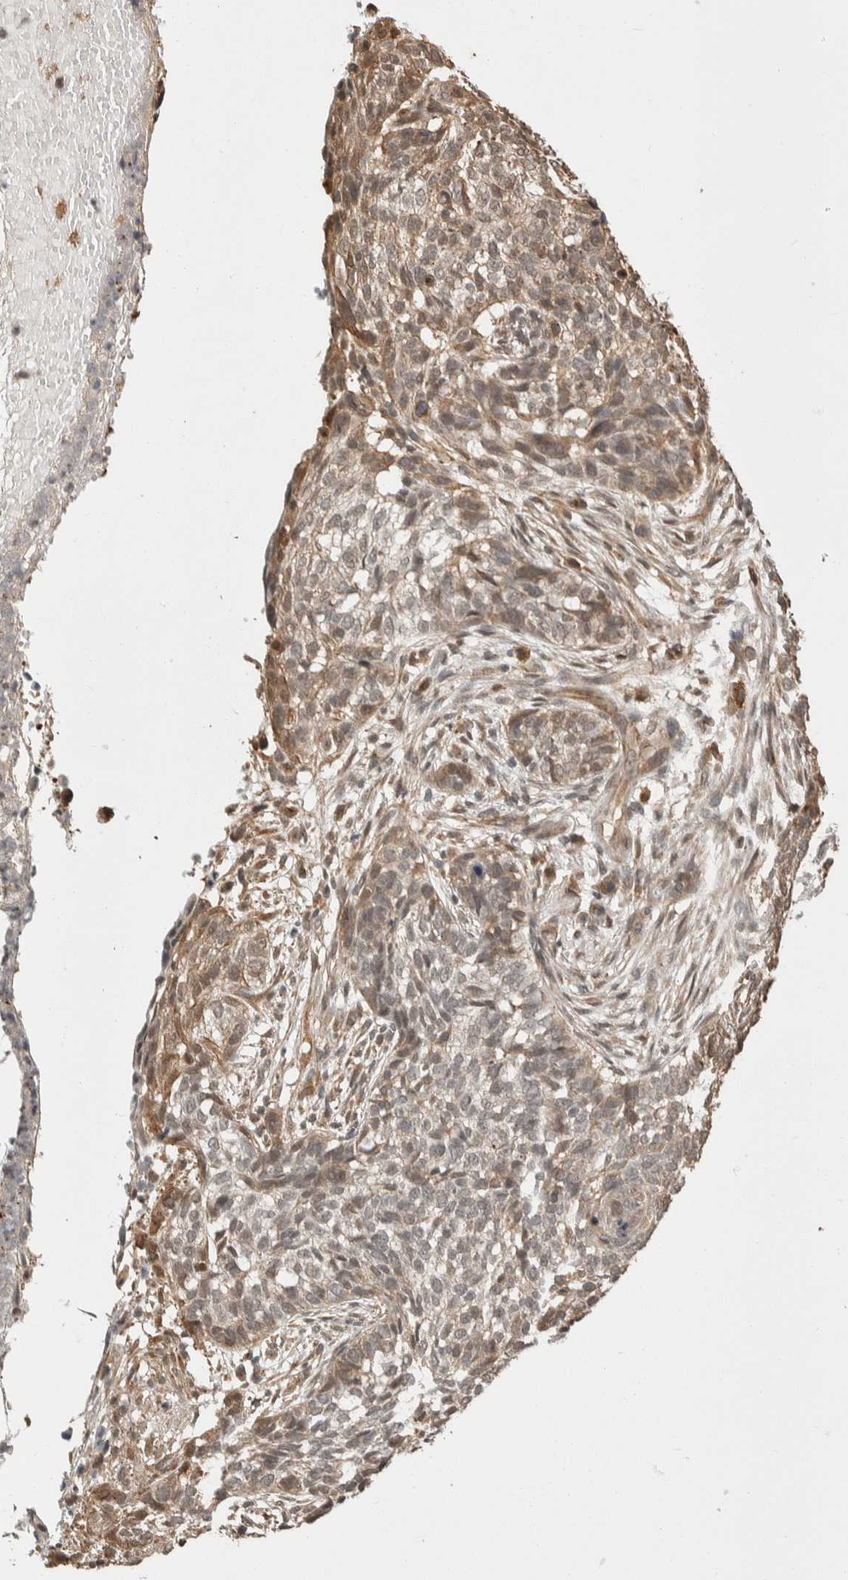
{"staining": {"intensity": "weak", "quantity": "<25%", "location": "cytoplasmic/membranous"}, "tissue": "skin cancer", "cell_type": "Tumor cells", "image_type": "cancer", "snomed": [{"axis": "morphology", "description": "Basal cell carcinoma"}, {"axis": "topography", "description": "Skin"}], "caption": "This is a image of immunohistochemistry (IHC) staining of basal cell carcinoma (skin), which shows no positivity in tumor cells. (DAB immunohistochemistry visualized using brightfield microscopy, high magnification).", "gene": "ZNF592", "patient": {"sex": "male", "age": 85}}